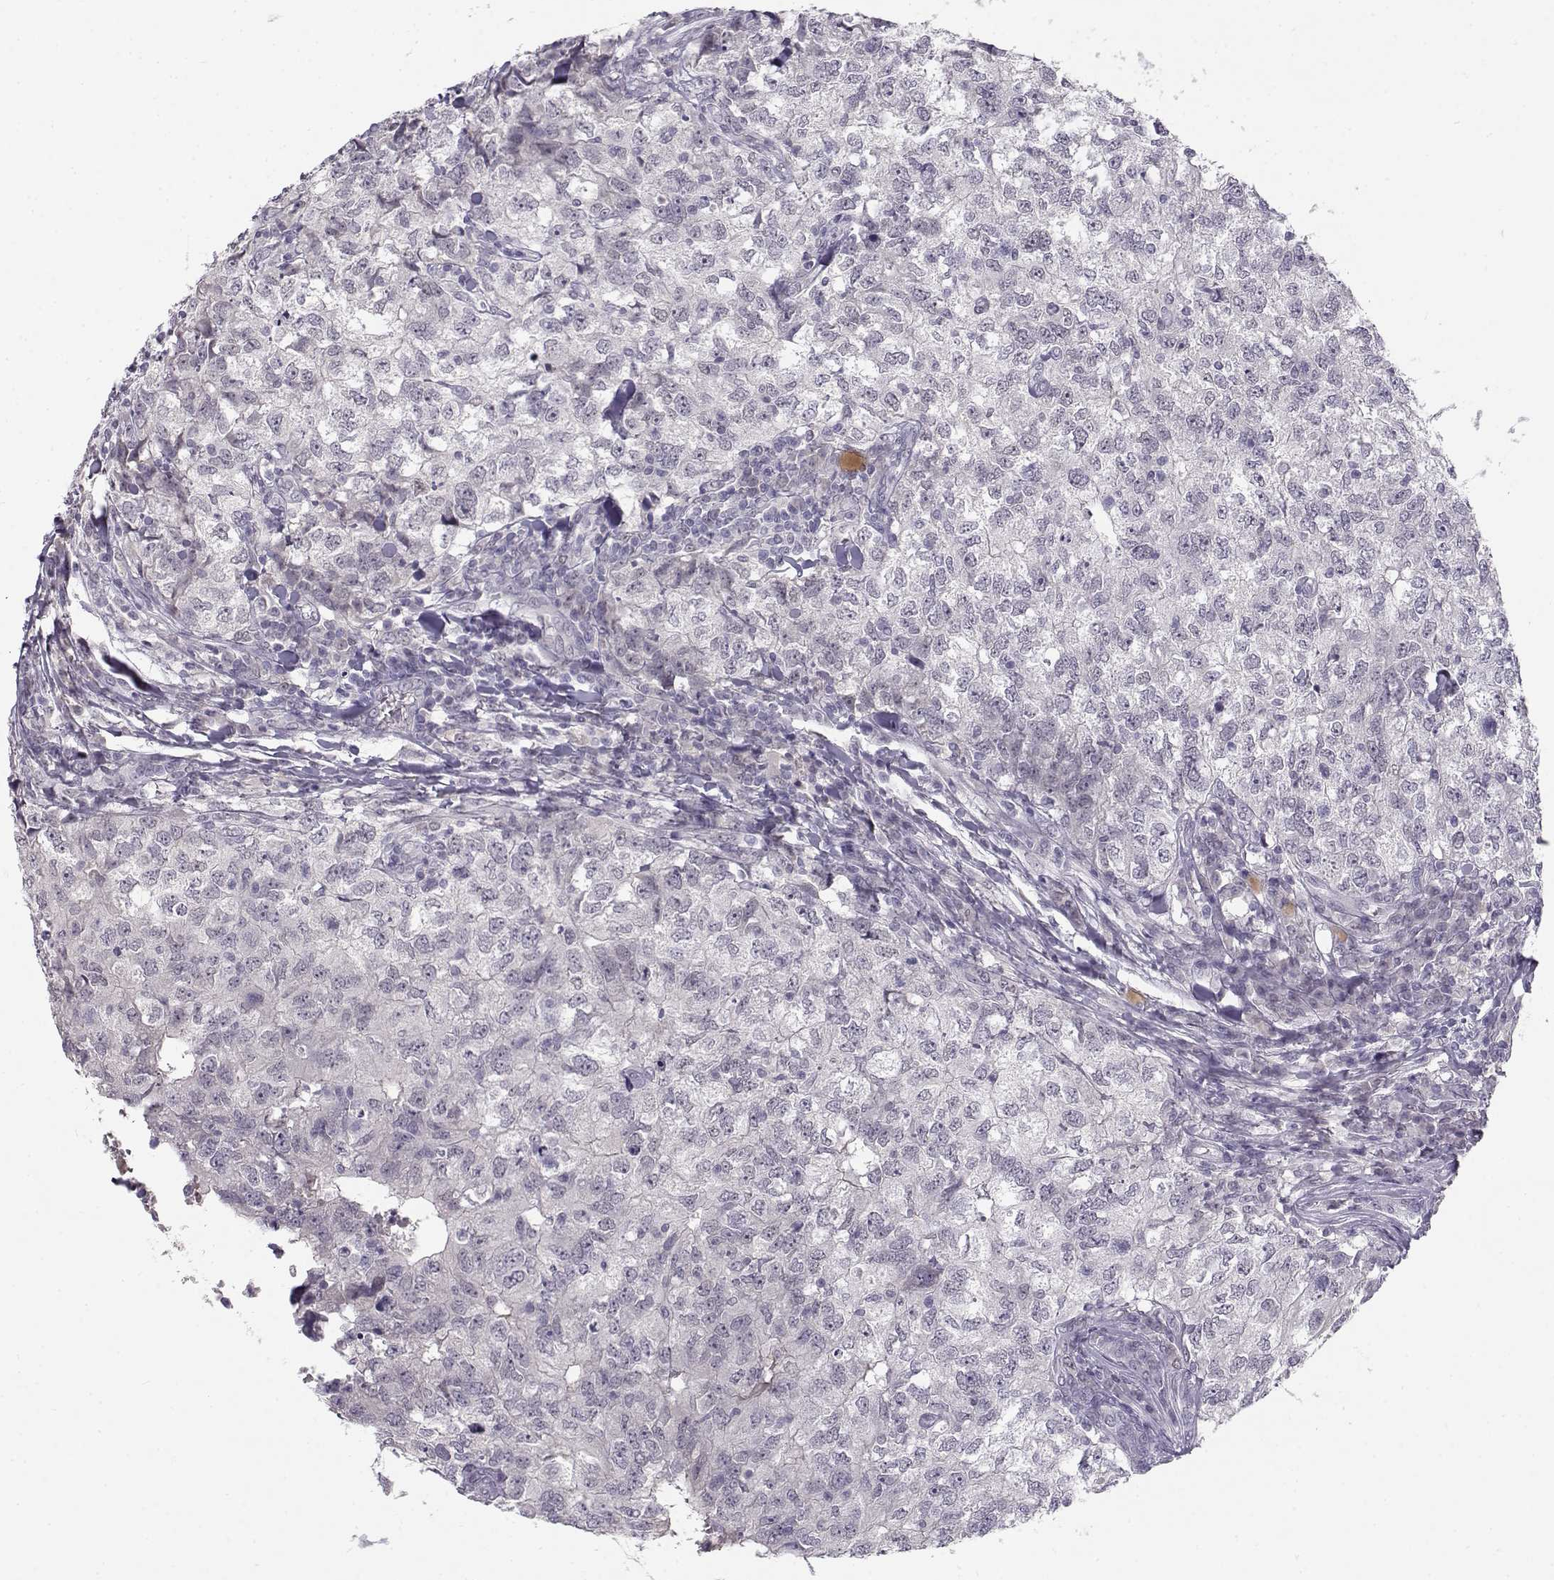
{"staining": {"intensity": "negative", "quantity": "none", "location": "none"}, "tissue": "breast cancer", "cell_type": "Tumor cells", "image_type": "cancer", "snomed": [{"axis": "morphology", "description": "Duct carcinoma"}, {"axis": "topography", "description": "Breast"}], "caption": "Tumor cells show no significant protein expression in breast invasive ductal carcinoma. (DAB (3,3'-diaminobenzidine) immunohistochemistry visualized using brightfield microscopy, high magnification).", "gene": "C16orf86", "patient": {"sex": "female", "age": 30}}